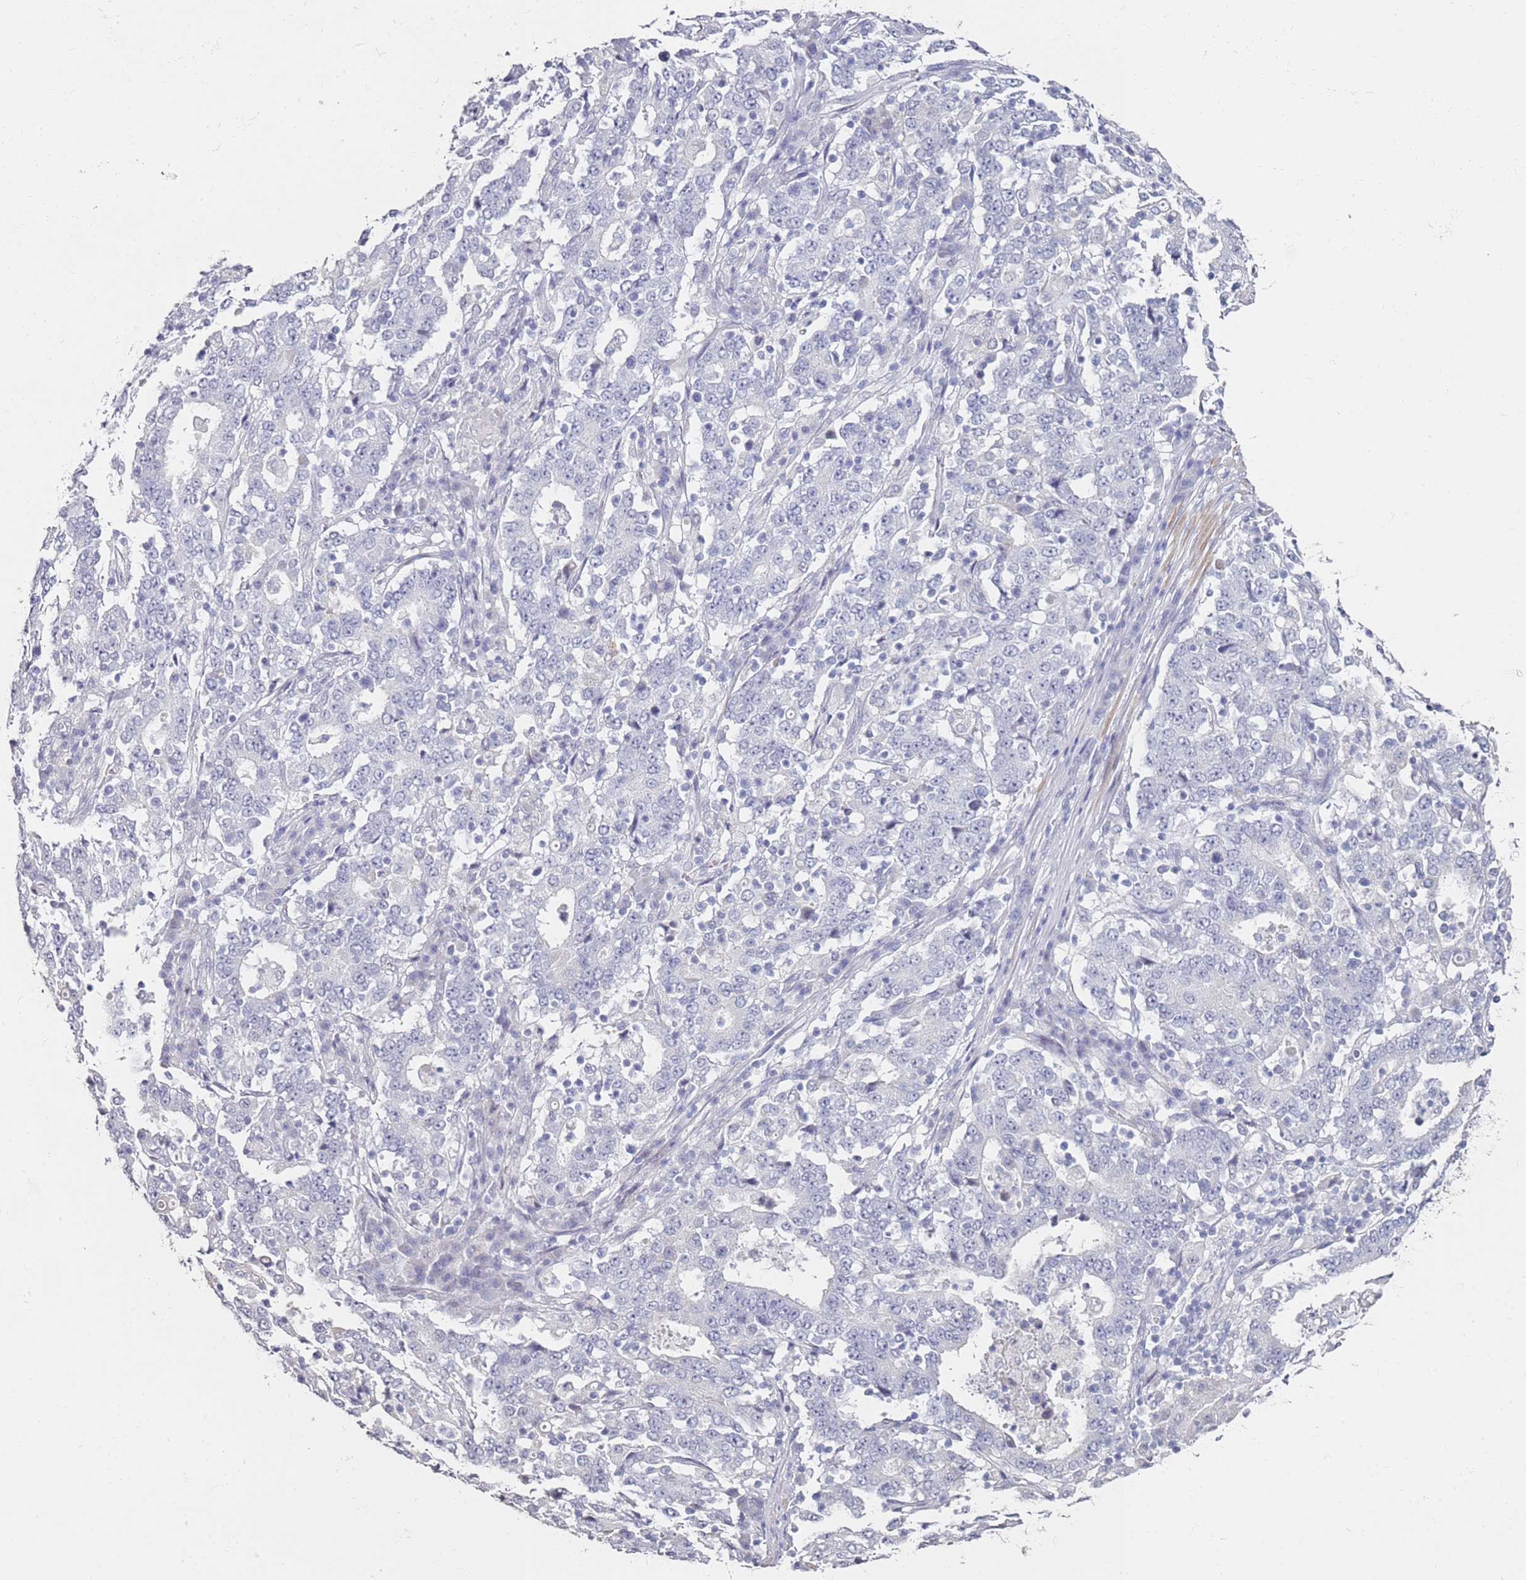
{"staining": {"intensity": "negative", "quantity": "none", "location": "none"}, "tissue": "stomach cancer", "cell_type": "Tumor cells", "image_type": "cancer", "snomed": [{"axis": "morphology", "description": "Adenocarcinoma, NOS"}, {"axis": "topography", "description": "Stomach"}], "caption": "The image demonstrates no significant expression in tumor cells of adenocarcinoma (stomach). (IHC, brightfield microscopy, high magnification).", "gene": "DNAH11", "patient": {"sex": "male", "age": 59}}